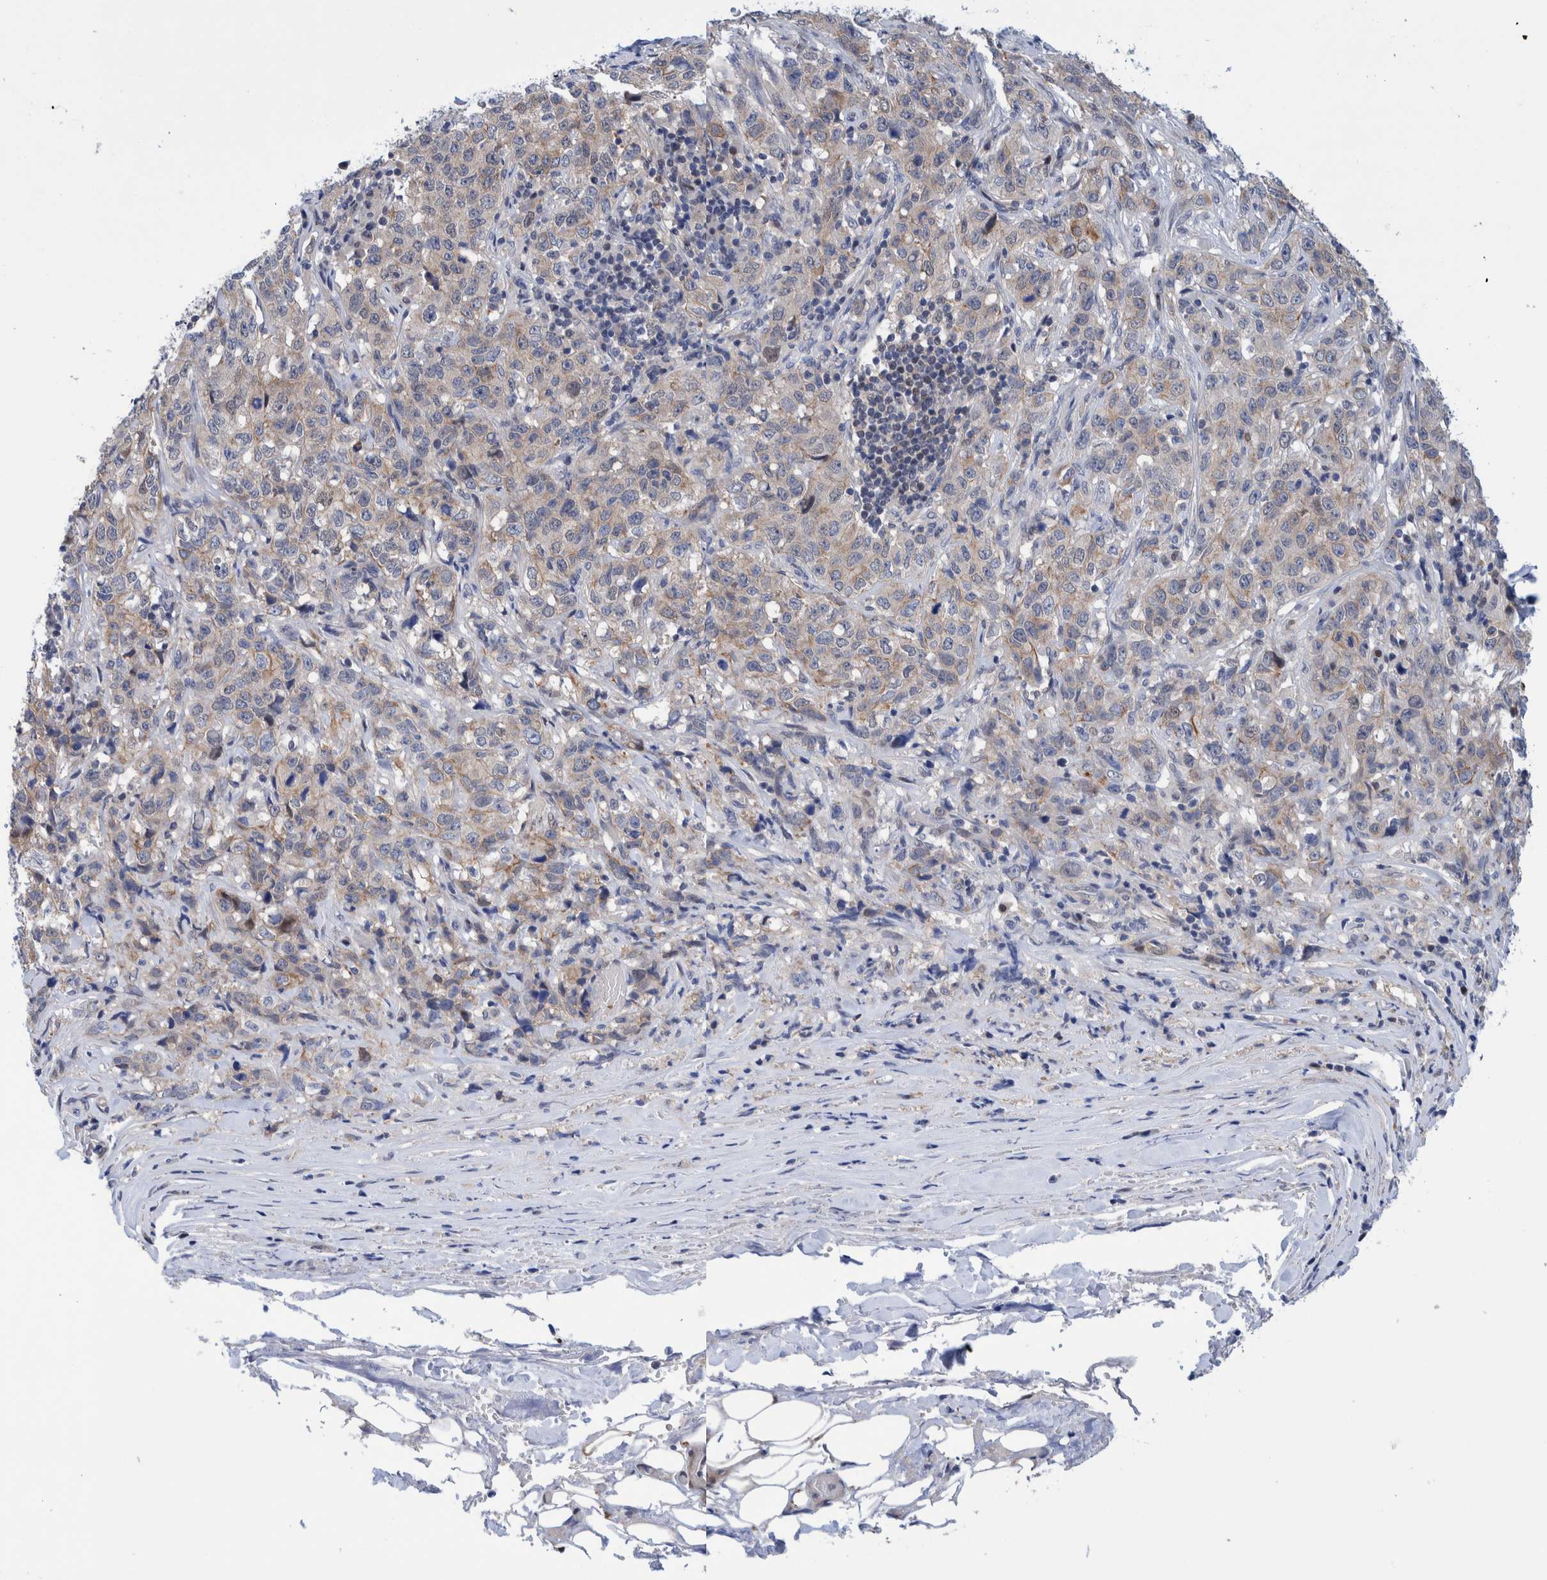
{"staining": {"intensity": "weak", "quantity": ">75%", "location": "cytoplasmic/membranous"}, "tissue": "stomach cancer", "cell_type": "Tumor cells", "image_type": "cancer", "snomed": [{"axis": "morphology", "description": "Adenocarcinoma, NOS"}, {"axis": "topography", "description": "Stomach"}], "caption": "Immunohistochemistry image of neoplastic tissue: stomach cancer stained using immunohistochemistry exhibits low levels of weak protein expression localized specifically in the cytoplasmic/membranous of tumor cells, appearing as a cytoplasmic/membranous brown color.", "gene": "PFAS", "patient": {"sex": "male", "age": 48}}